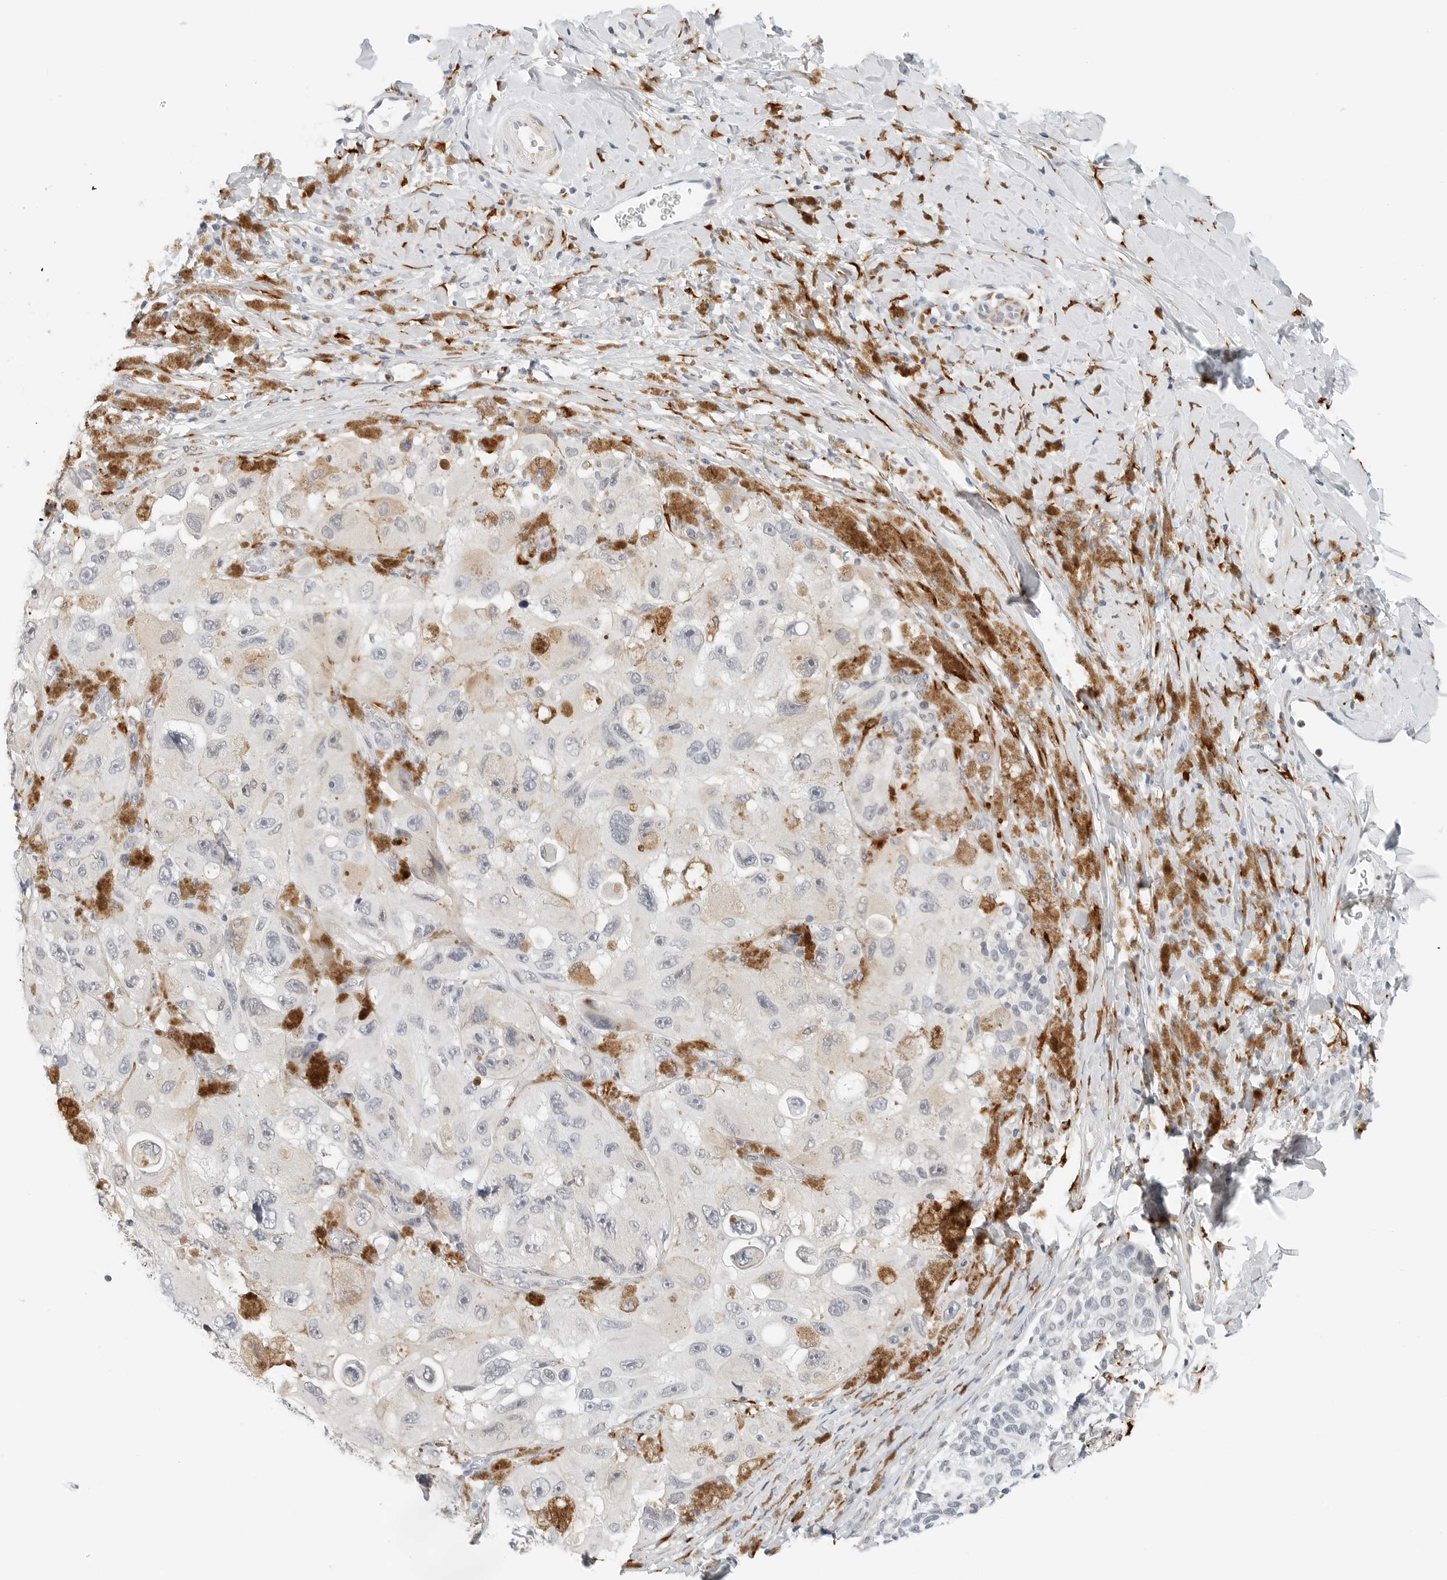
{"staining": {"intensity": "moderate", "quantity": "<25%", "location": "cytoplasmic/membranous"}, "tissue": "melanoma", "cell_type": "Tumor cells", "image_type": "cancer", "snomed": [{"axis": "morphology", "description": "Malignant melanoma, NOS"}, {"axis": "topography", "description": "Skin"}], "caption": "Tumor cells display low levels of moderate cytoplasmic/membranous staining in approximately <25% of cells in human melanoma.", "gene": "P4HA2", "patient": {"sex": "female", "age": 73}}